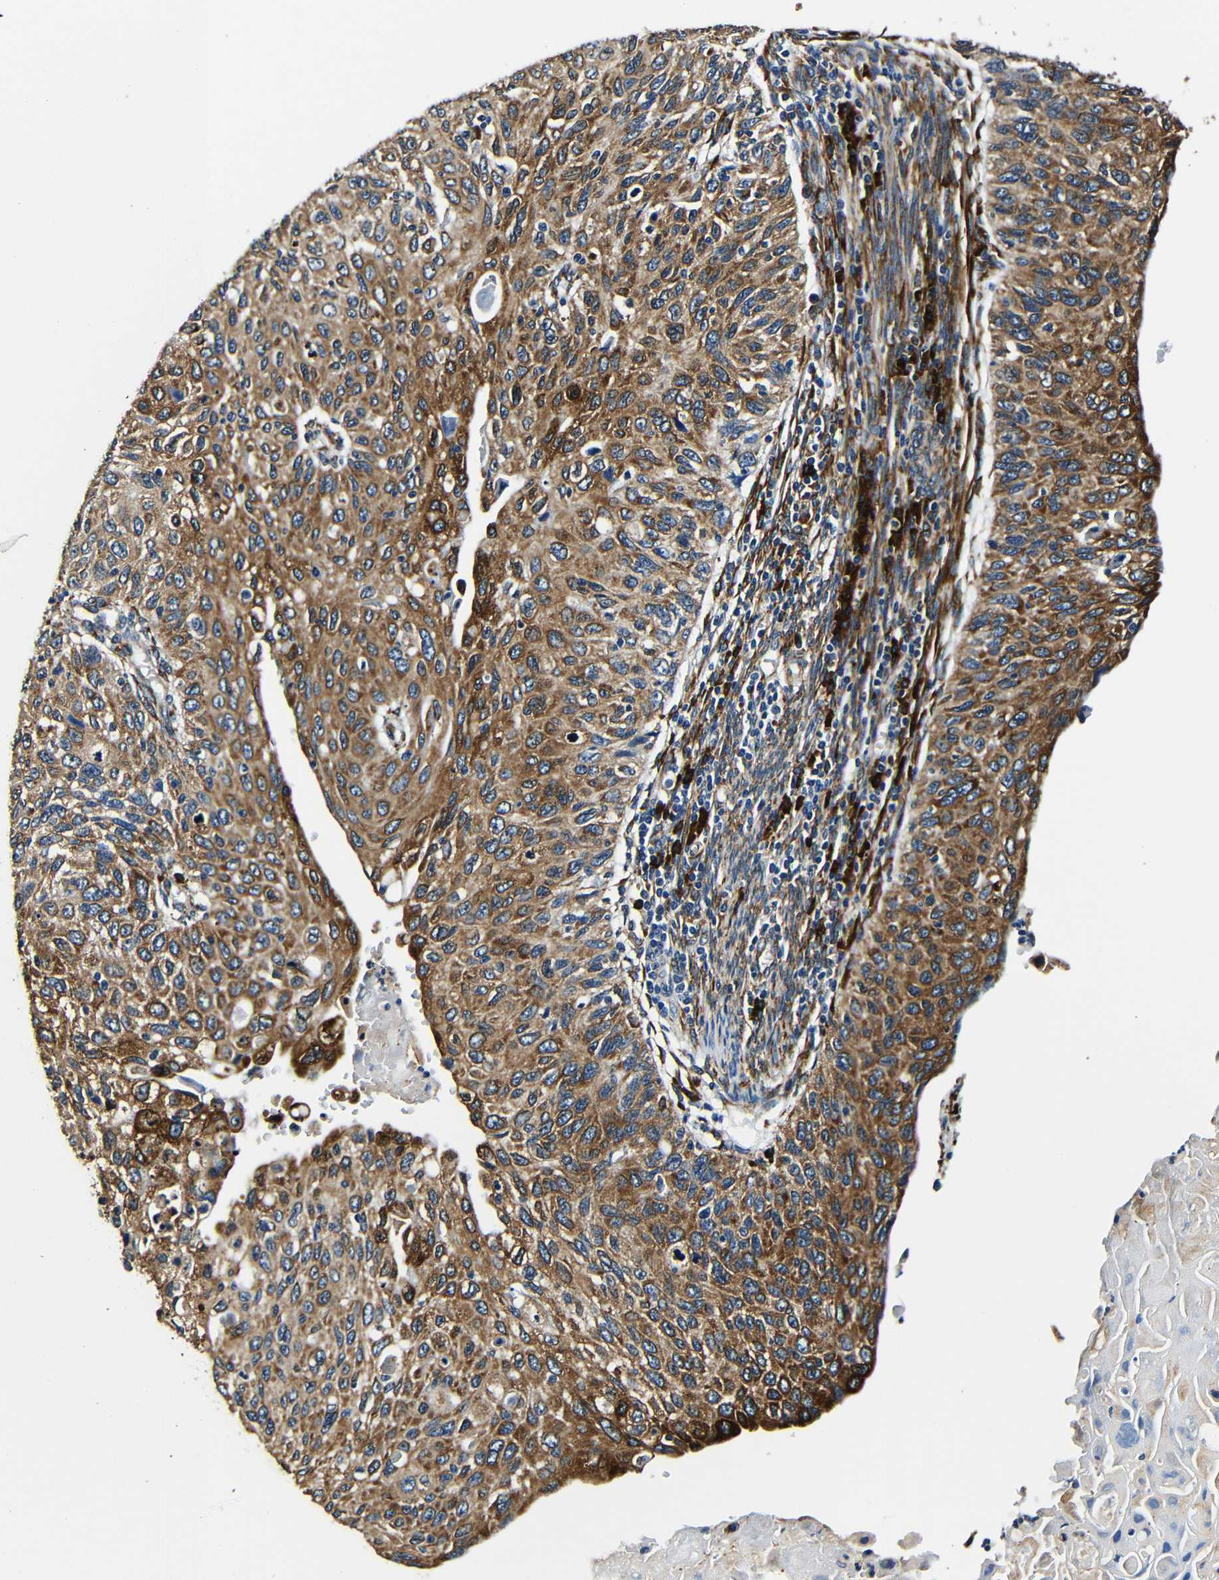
{"staining": {"intensity": "moderate", "quantity": ">75%", "location": "cytoplasmic/membranous"}, "tissue": "cervical cancer", "cell_type": "Tumor cells", "image_type": "cancer", "snomed": [{"axis": "morphology", "description": "Squamous cell carcinoma, NOS"}, {"axis": "topography", "description": "Cervix"}], "caption": "A brown stain labels moderate cytoplasmic/membranous positivity of a protein in human cervical squamous cell carcinoma tumor cells.", "gene": "RRBP1", "patient": {"sex": "female", "age": 70}}